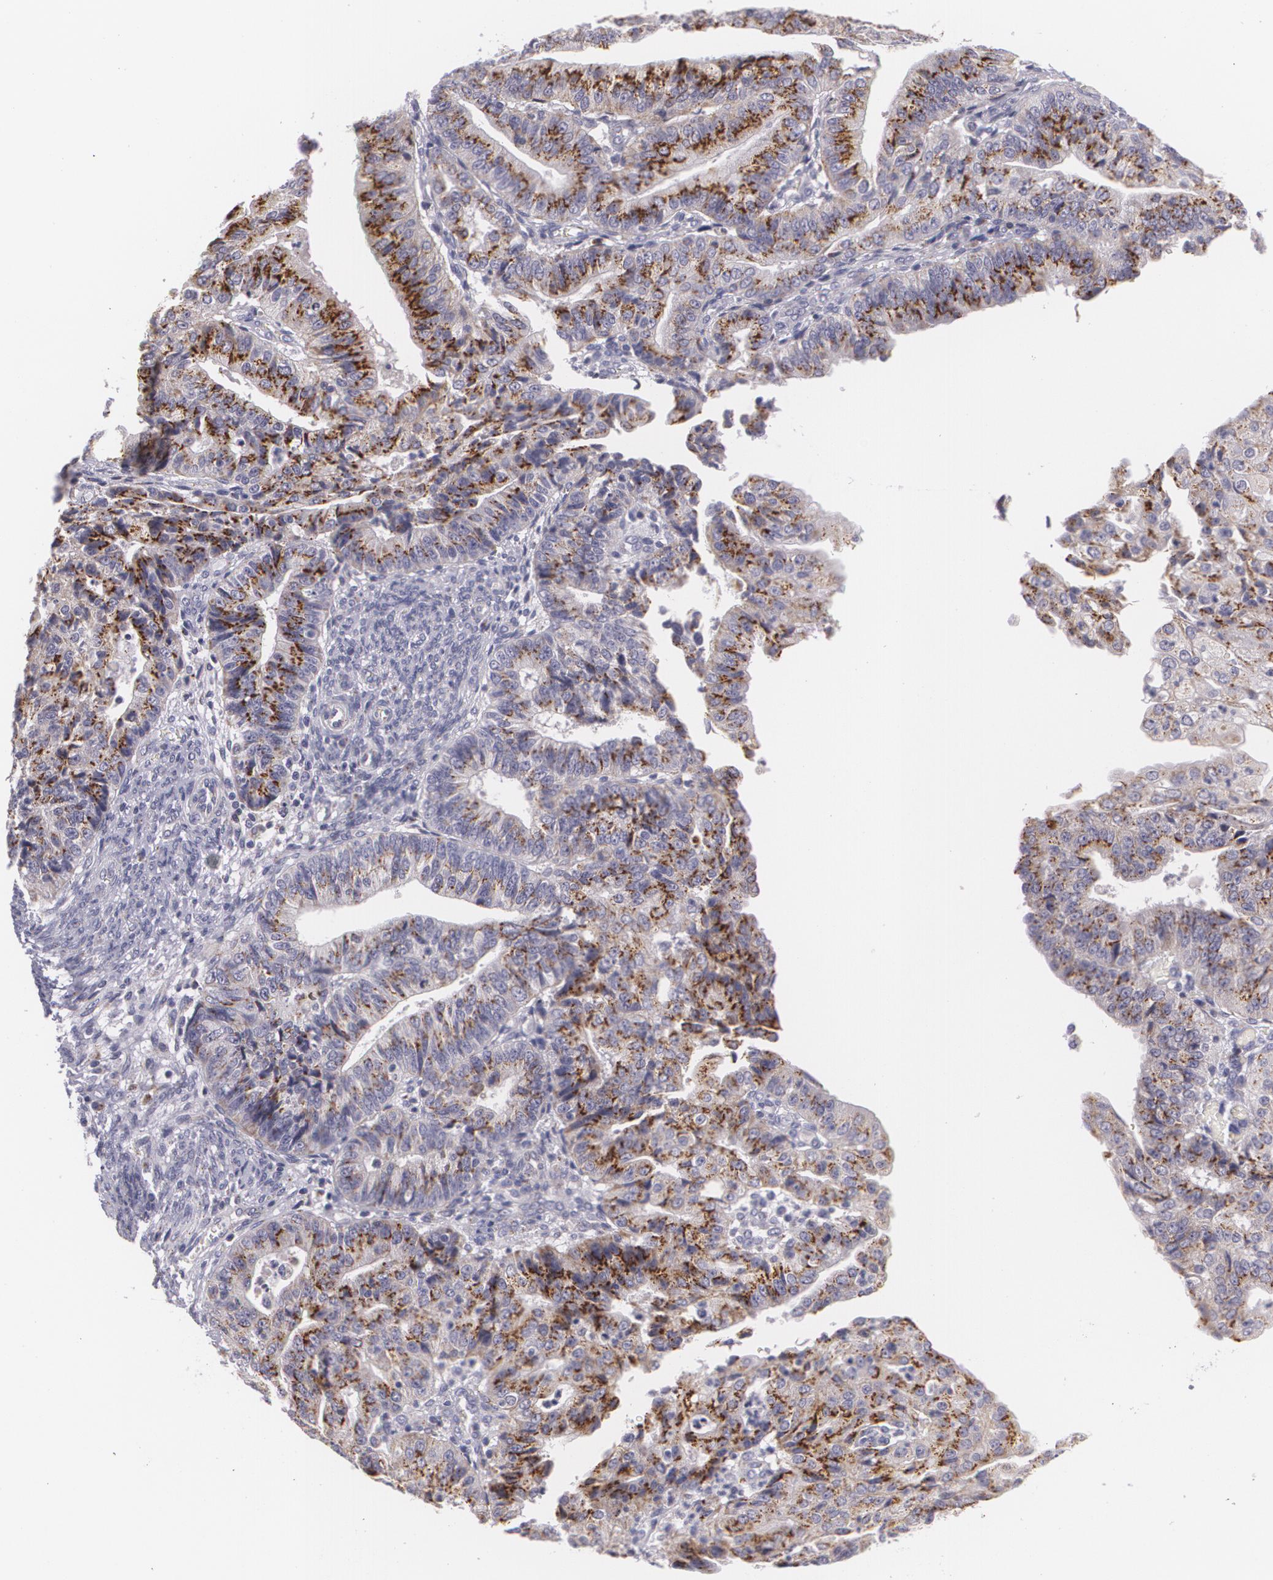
{"staining": {"intensity": "strong", "quantity": "25%-75%", "location": "cytoplasmic/membranous"}, "tissue": "endometrial cancer", "cell_type": "Tumor cells", "image_type": "cancer", "snomed": [{"axis": "morphology", "description": "Adenocarcinoma, NOS"}, {"axis": "topography", "description": "Endometrium"}], "caption": "A brown stain shows strong cytoplasmic/membranous expression of a protein in endometrial cancer tumor cells.", "gene": "CILK1", "patient": {"sex": "female", "age": 56}}